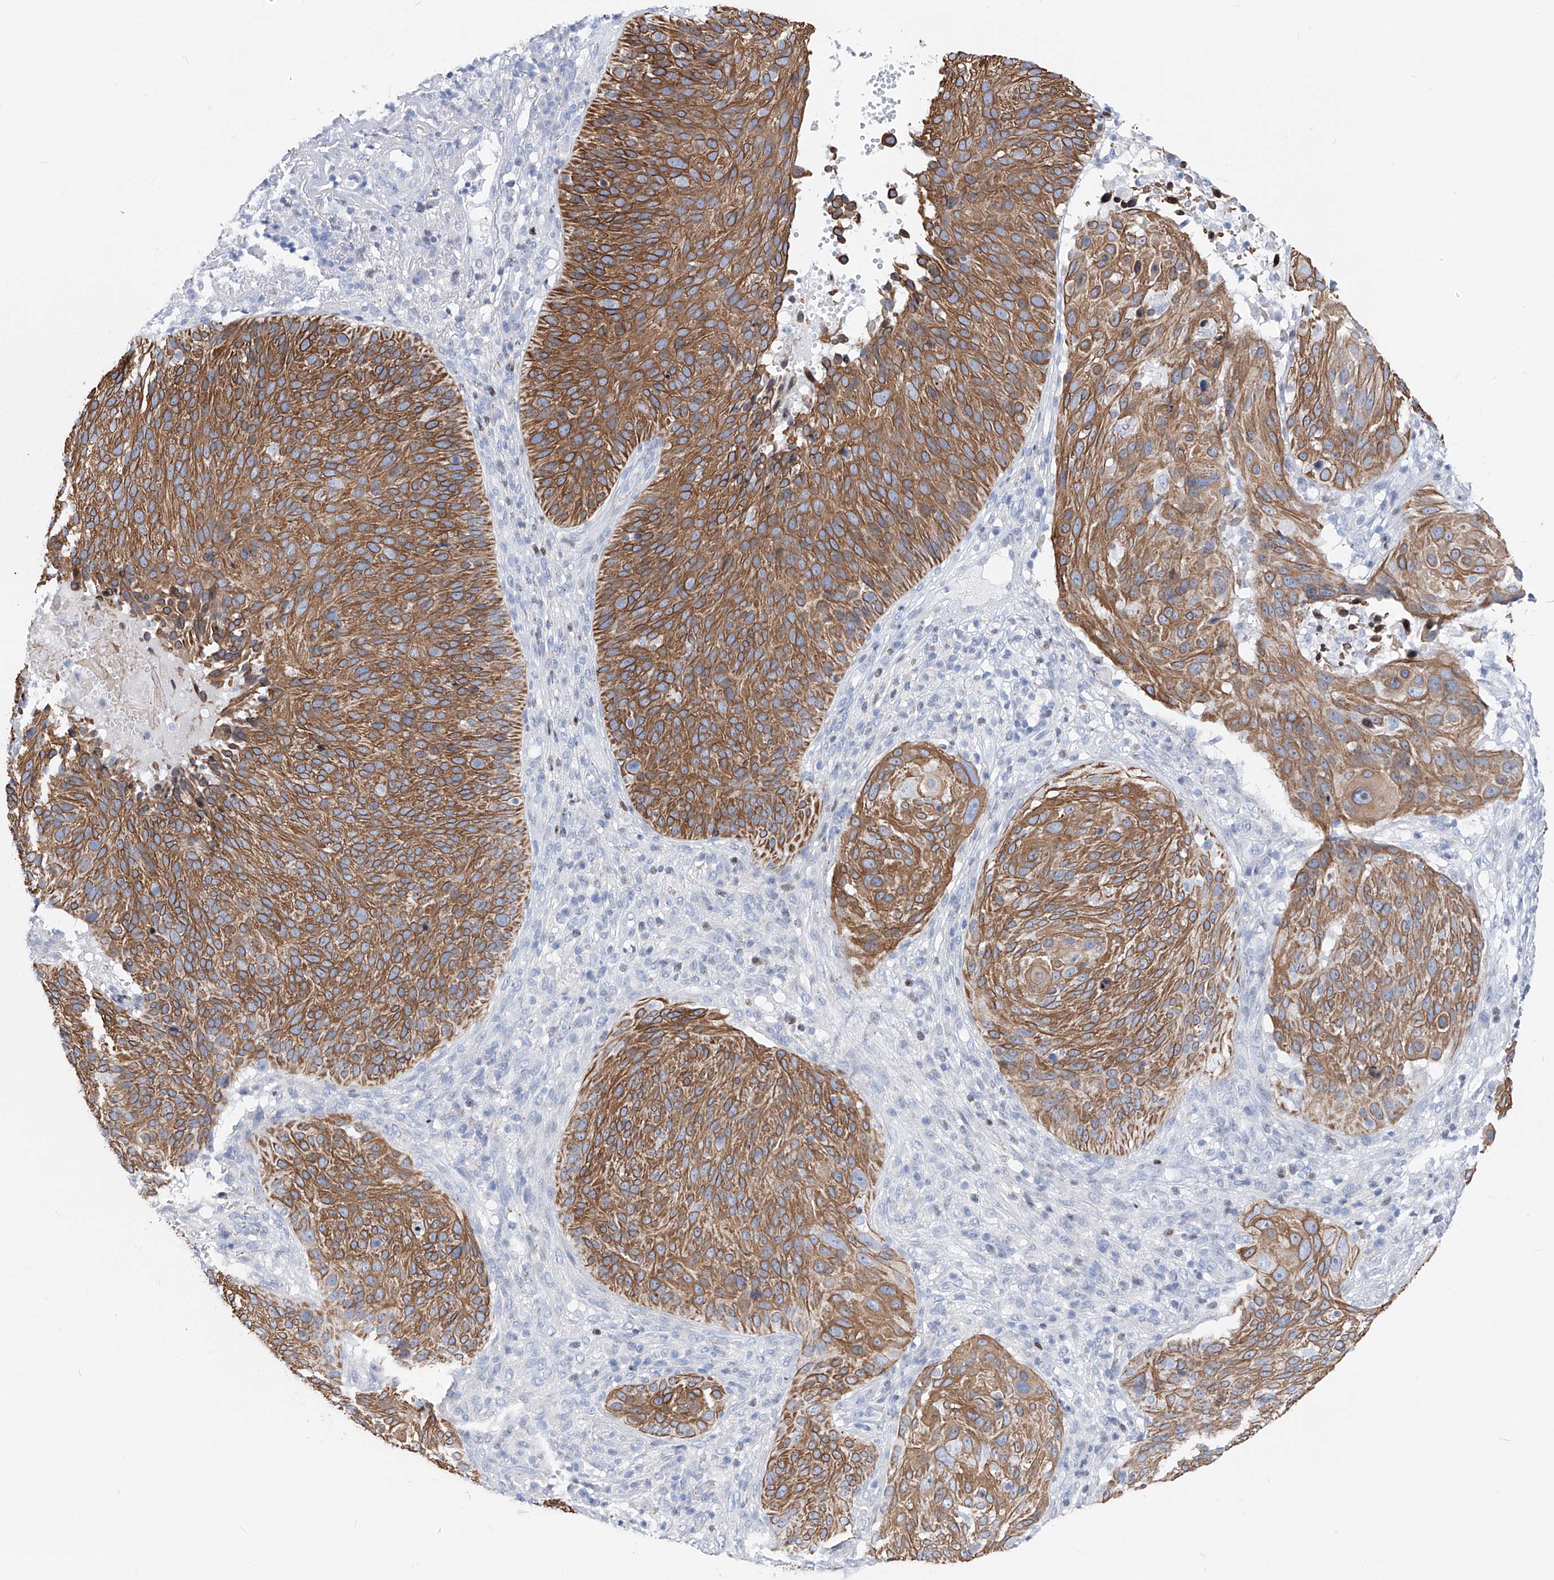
{"staining": {"intensity": "moderate", "quantity": ">75%", "location": "cytoplasmic/membranous"}, "tissue": "cervical cancer", "cell_type": "Tumor cells", "image_type": "cancer", "snomed": [{"axis": "morphology", "description": "Squamous cell carcinoma, NOS"}, {"axis": "topography", "description": "Cervix"}], "caption": "DAB (3,3'-diaminobenzidine) immunohistochemical staining of squamous cell carcinoma (cervical) shows moderate cytoplasmic/membranous protein positivity in approximately >75% of tumor cells.", "gene": "FRS3", "patient": {"sex": "female", "age": 74}}